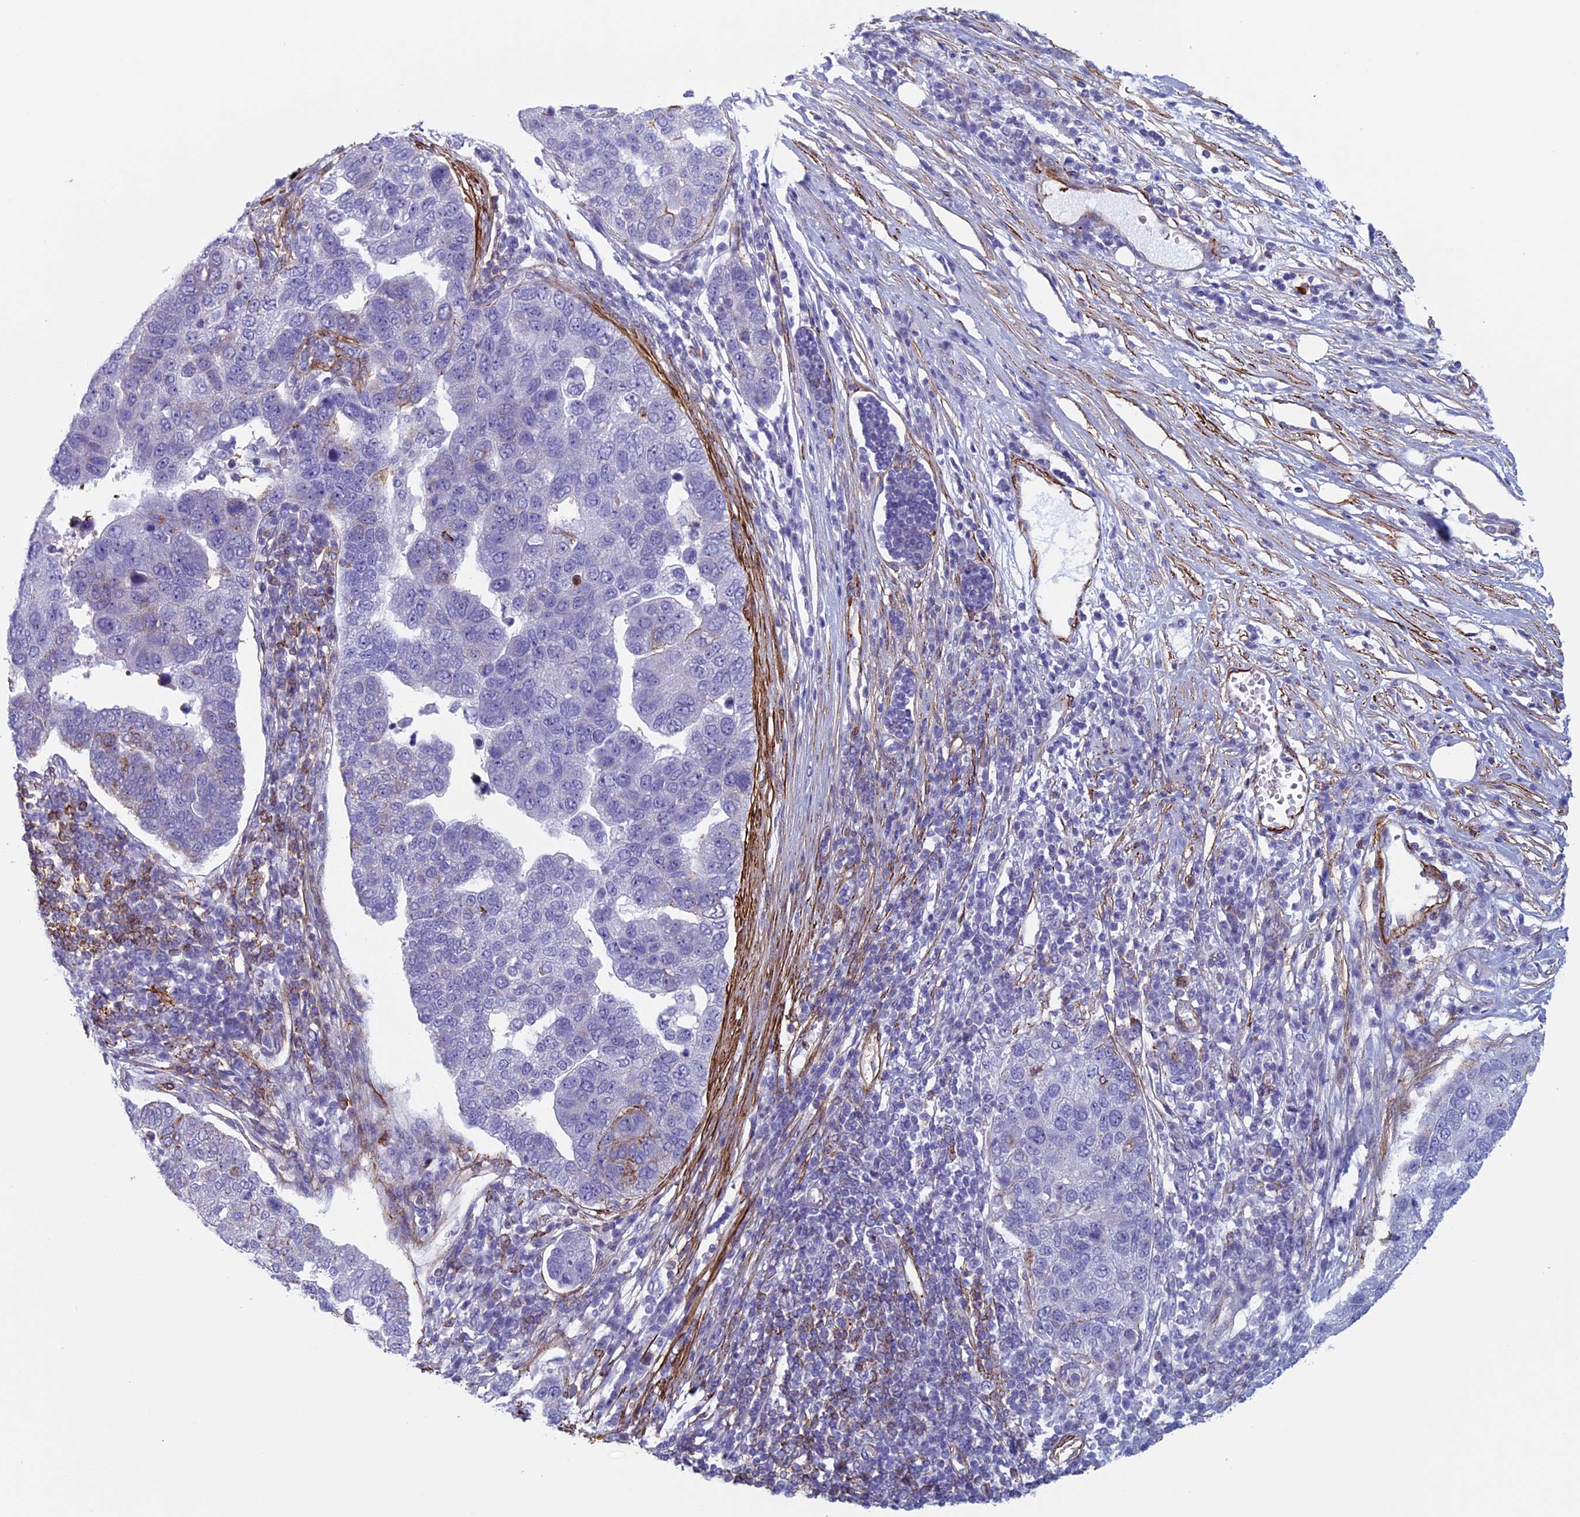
{"staining": {"intensity": "negative", "quantity": "none", "location": "none"}, "tissue": "pancreatic cancer", "cell_type": "Tumor cells", "image_type": "cancer", "snomed": [{"axis": "morphology", "description": "Adenocarcinoma, NOS"}, {"axis": "topography", "description": "Pancreas"}], "caption": "A micrograph of adenocarcinoma (pancreatic) stained for a protein demonstrates no brown staining in tumor cells.", "gene": "ANGPTL2", "patient": {"sex": "female", "age": 61}}